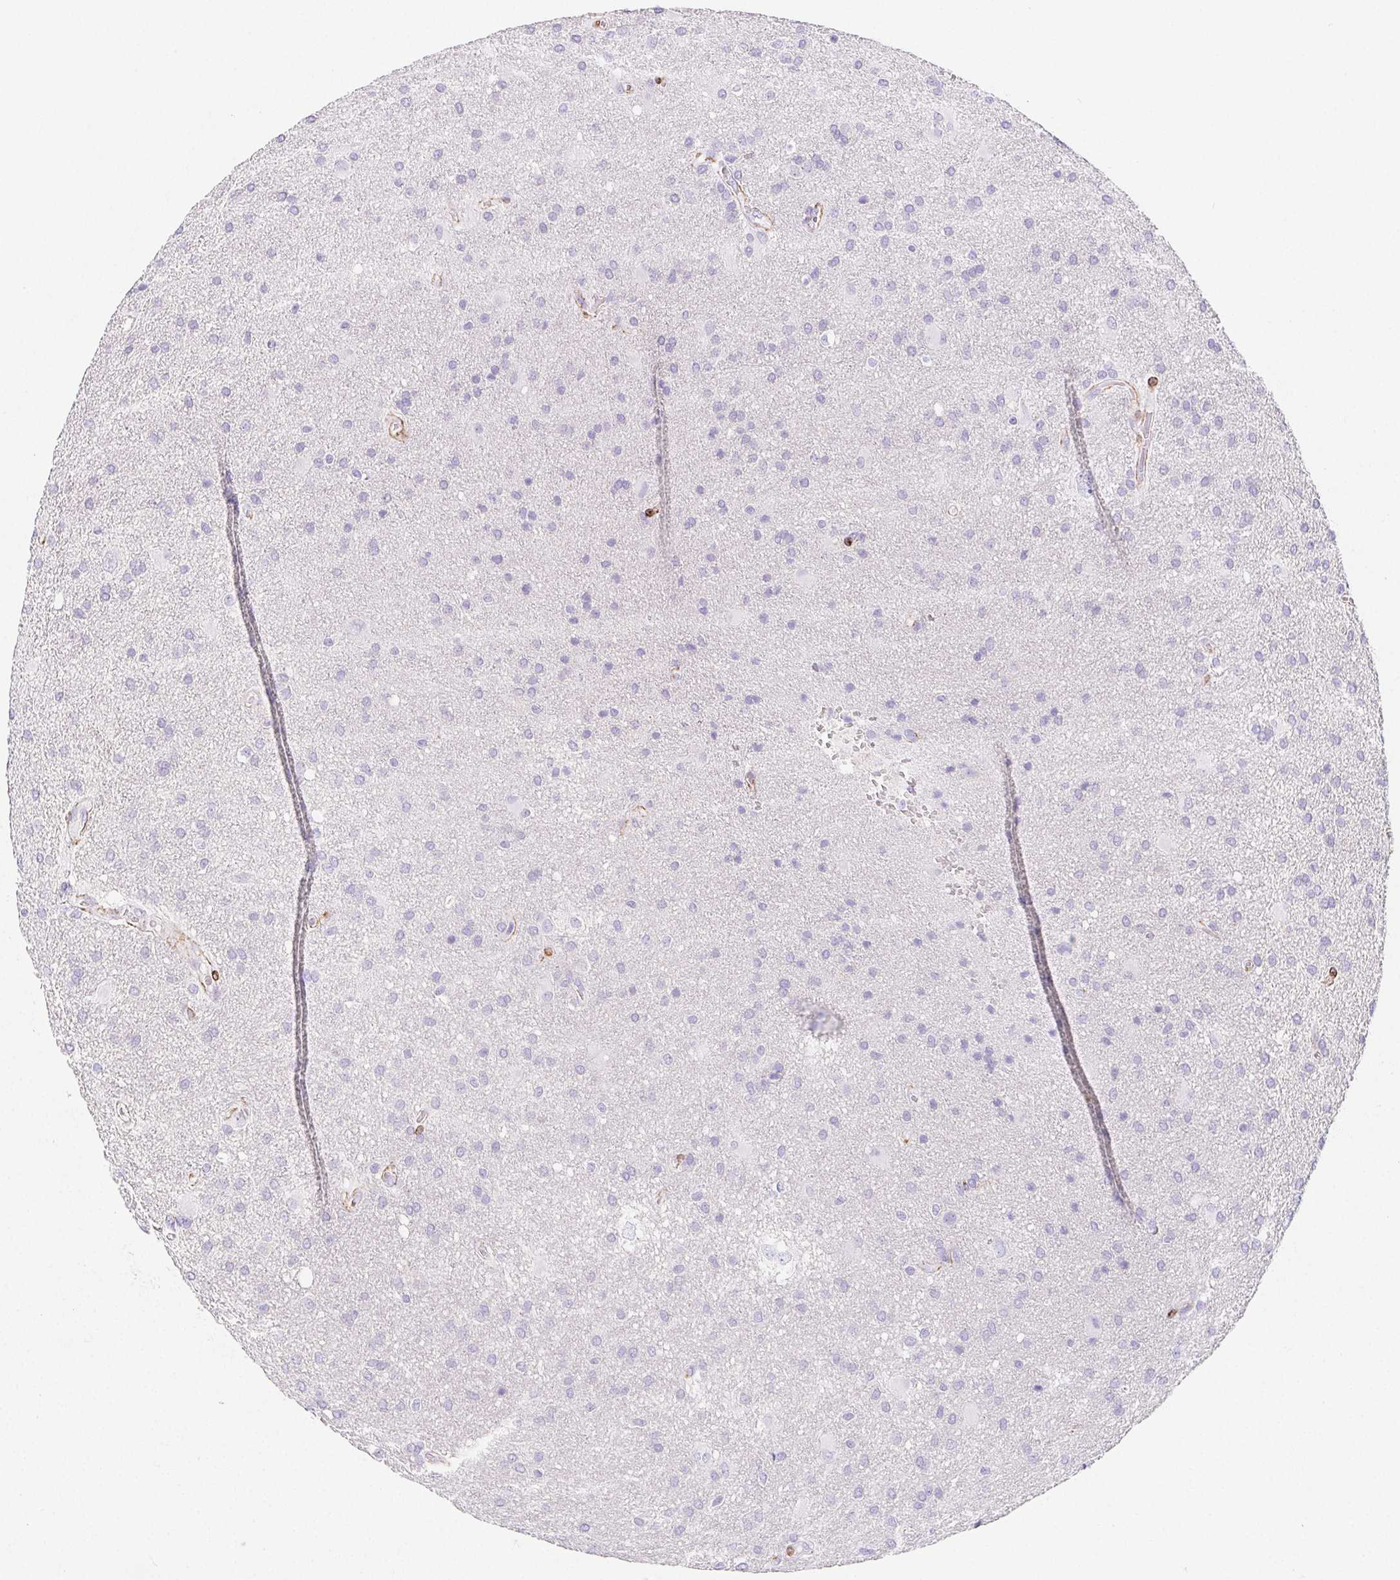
{"staining": {"intensity": "negative", "quantity": "none", "location": "none"}, "tissue": "glioma", "cell_type": "Tumor cells", "image_type": "cancer", "snomed": [{"axis": "morphology", "description": "Glioma, malignant, Low grade"}, {"axis": "topography", "description": "Brain"}], "caption": "Protein analysis of low-grade glioma (malignant) reveals no significant expression in tumor cells.", "gene": "HRC", "patient": {"sex": "male", "age": 66}}